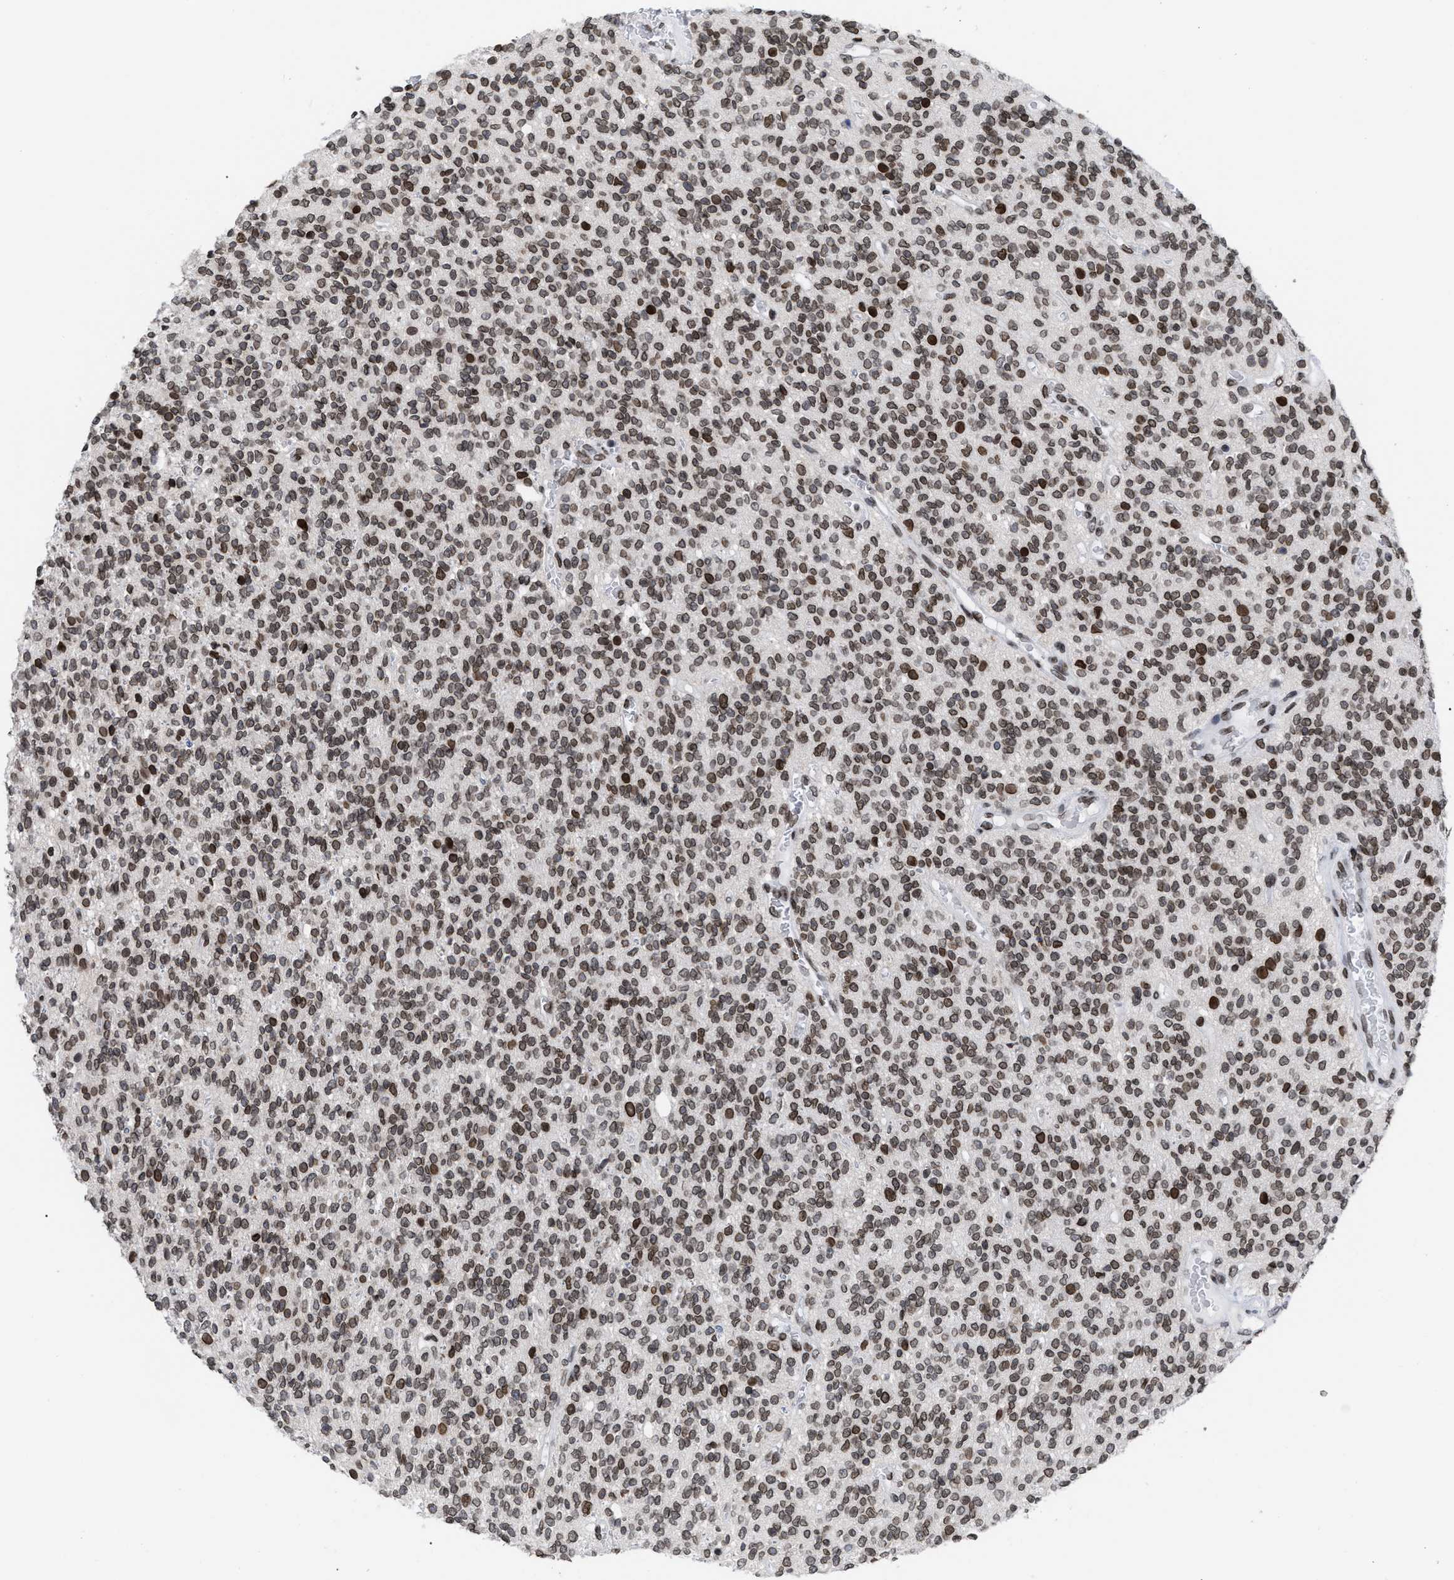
{"staining": {"intensity": "moderate", "quantity": ">75%", "location": "cytoplasmic/membranous,nuclear"}, "tissue": "glioma", "cell_type": "Tumor cells", "image_type": "cancer", "snomed": [{"axis": "morphology", "description": "Glioma, malignant, High grade"}, {"axis": "topography", "description": "Brain"}], "caption": "Protein staining exhibits moderate cytoplasmic/membranous and nuclear expression in approximately >75% of tumor cells in glioma. (Stains: DAB in brown, nuclei in blue, Microscopy: brightfield microscopy at high magnification).", "gene": "TPR", "patient": {"sex": "male", "age": 34}}